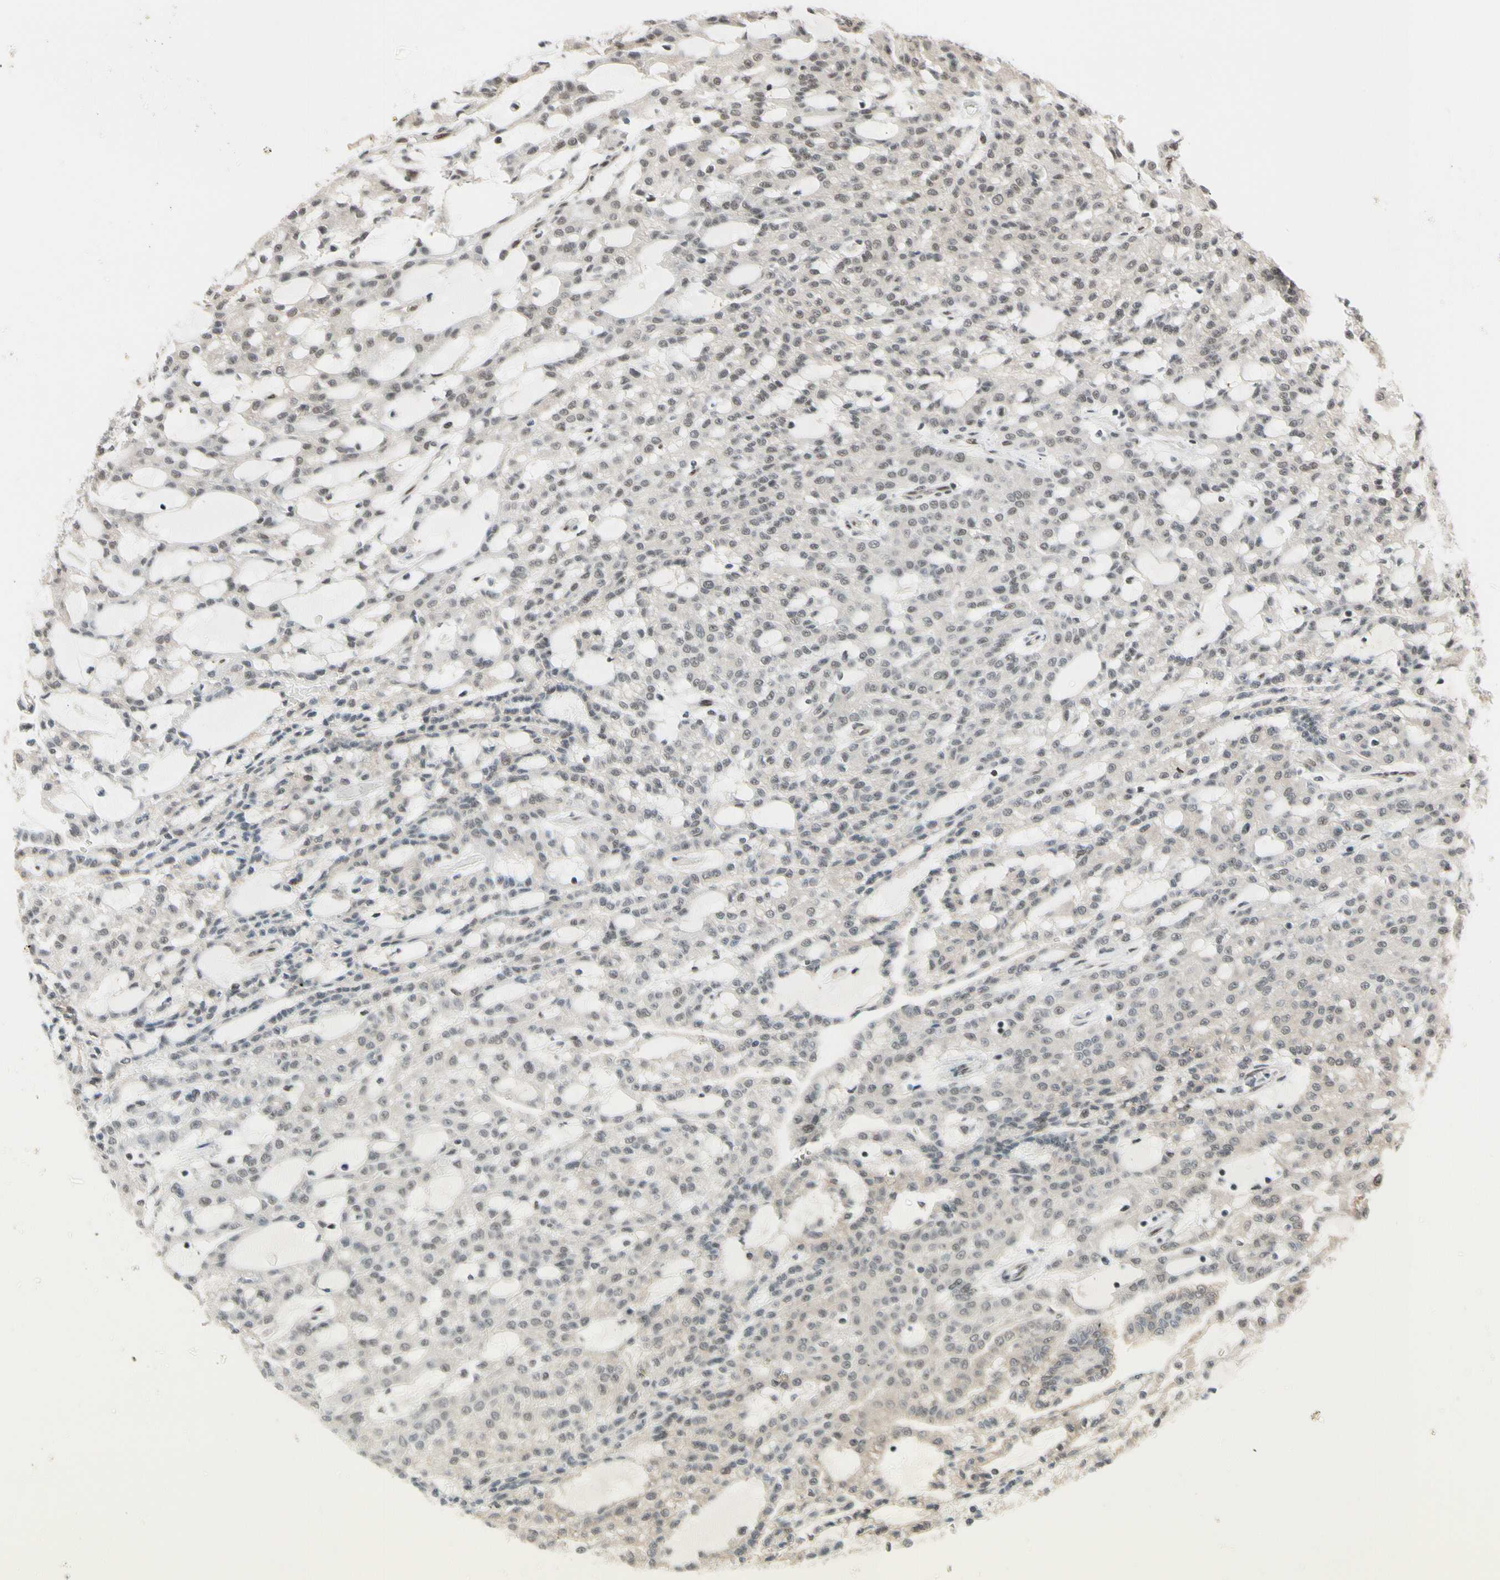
{"staining": {"intensity": "negative", "quantity": "none", "location": "none"}, "tissue": "renal cancer", "cell_type": "Tumor cells", "image_type": "cancer", "snomed": [{"axis": "morphology", "description": "Adenocarcinoma, NOS"}, {"axis": "topography", "description": "Kidney"}], "caption": "Immunohistochemical staining of adenocarcinoma (renal) displays no significant staining in tumor cells.", "gene": "TAF4", "patient": {"sex": "male", "age": 63}}